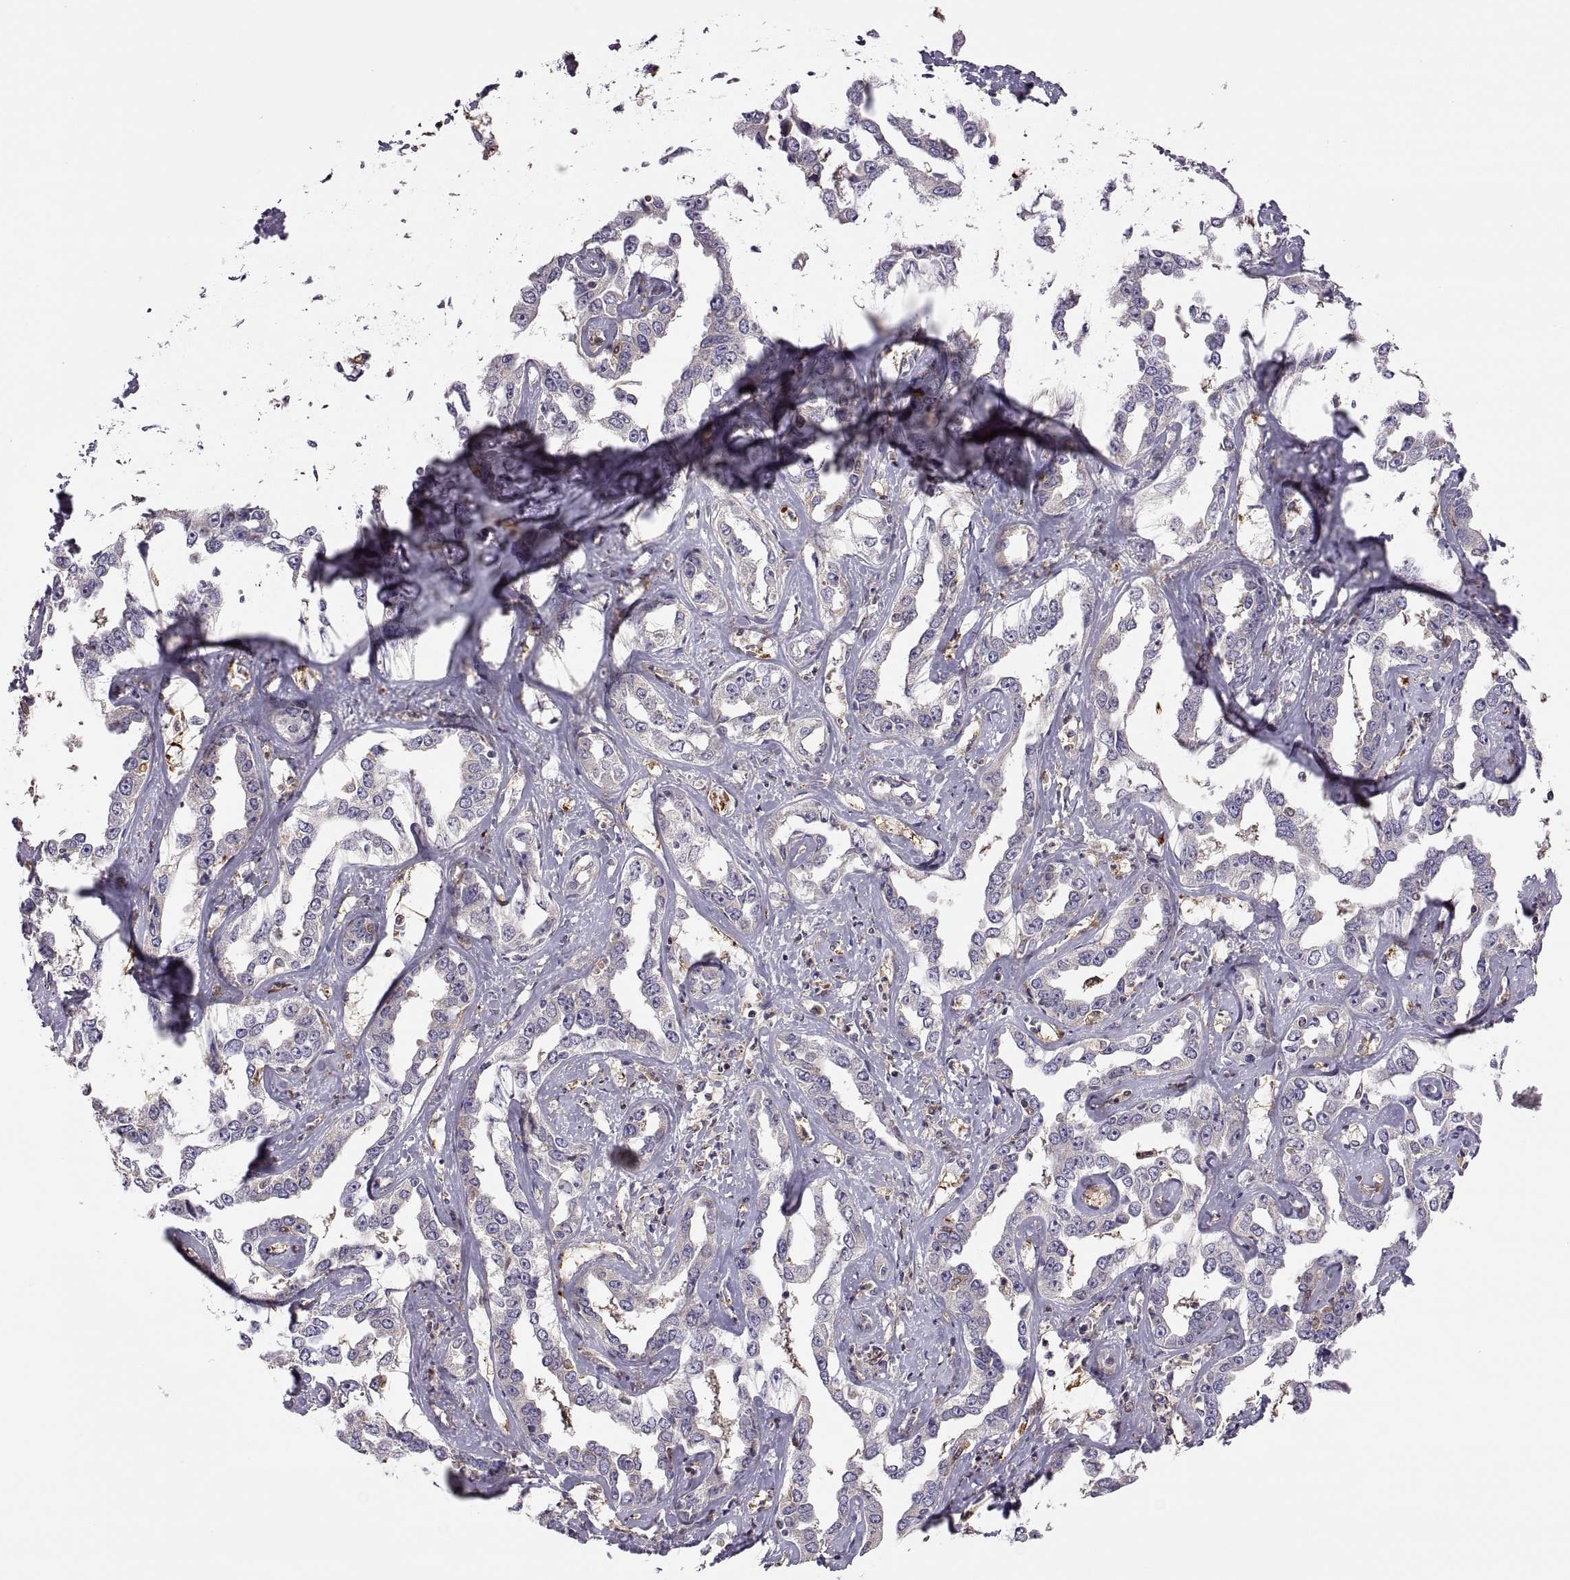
{"staining": {"intensity": "negative", "quantity": "none", "location": "none"}, "tissue": "liver cancer", "cell_type": "Tumor cells", "image_type": "cancer", "snomed": [{"axis": "morphology", "description": "Cholangiocarcinoma"}, {"axis": "topography", "description": "Liver"}], "caption": "Tumor cells are negative for protein expression in human liver cancer (cholangiocarcinoma).", "gene": "SPATA32", "patient": {"sex": "male", "age": 59}}